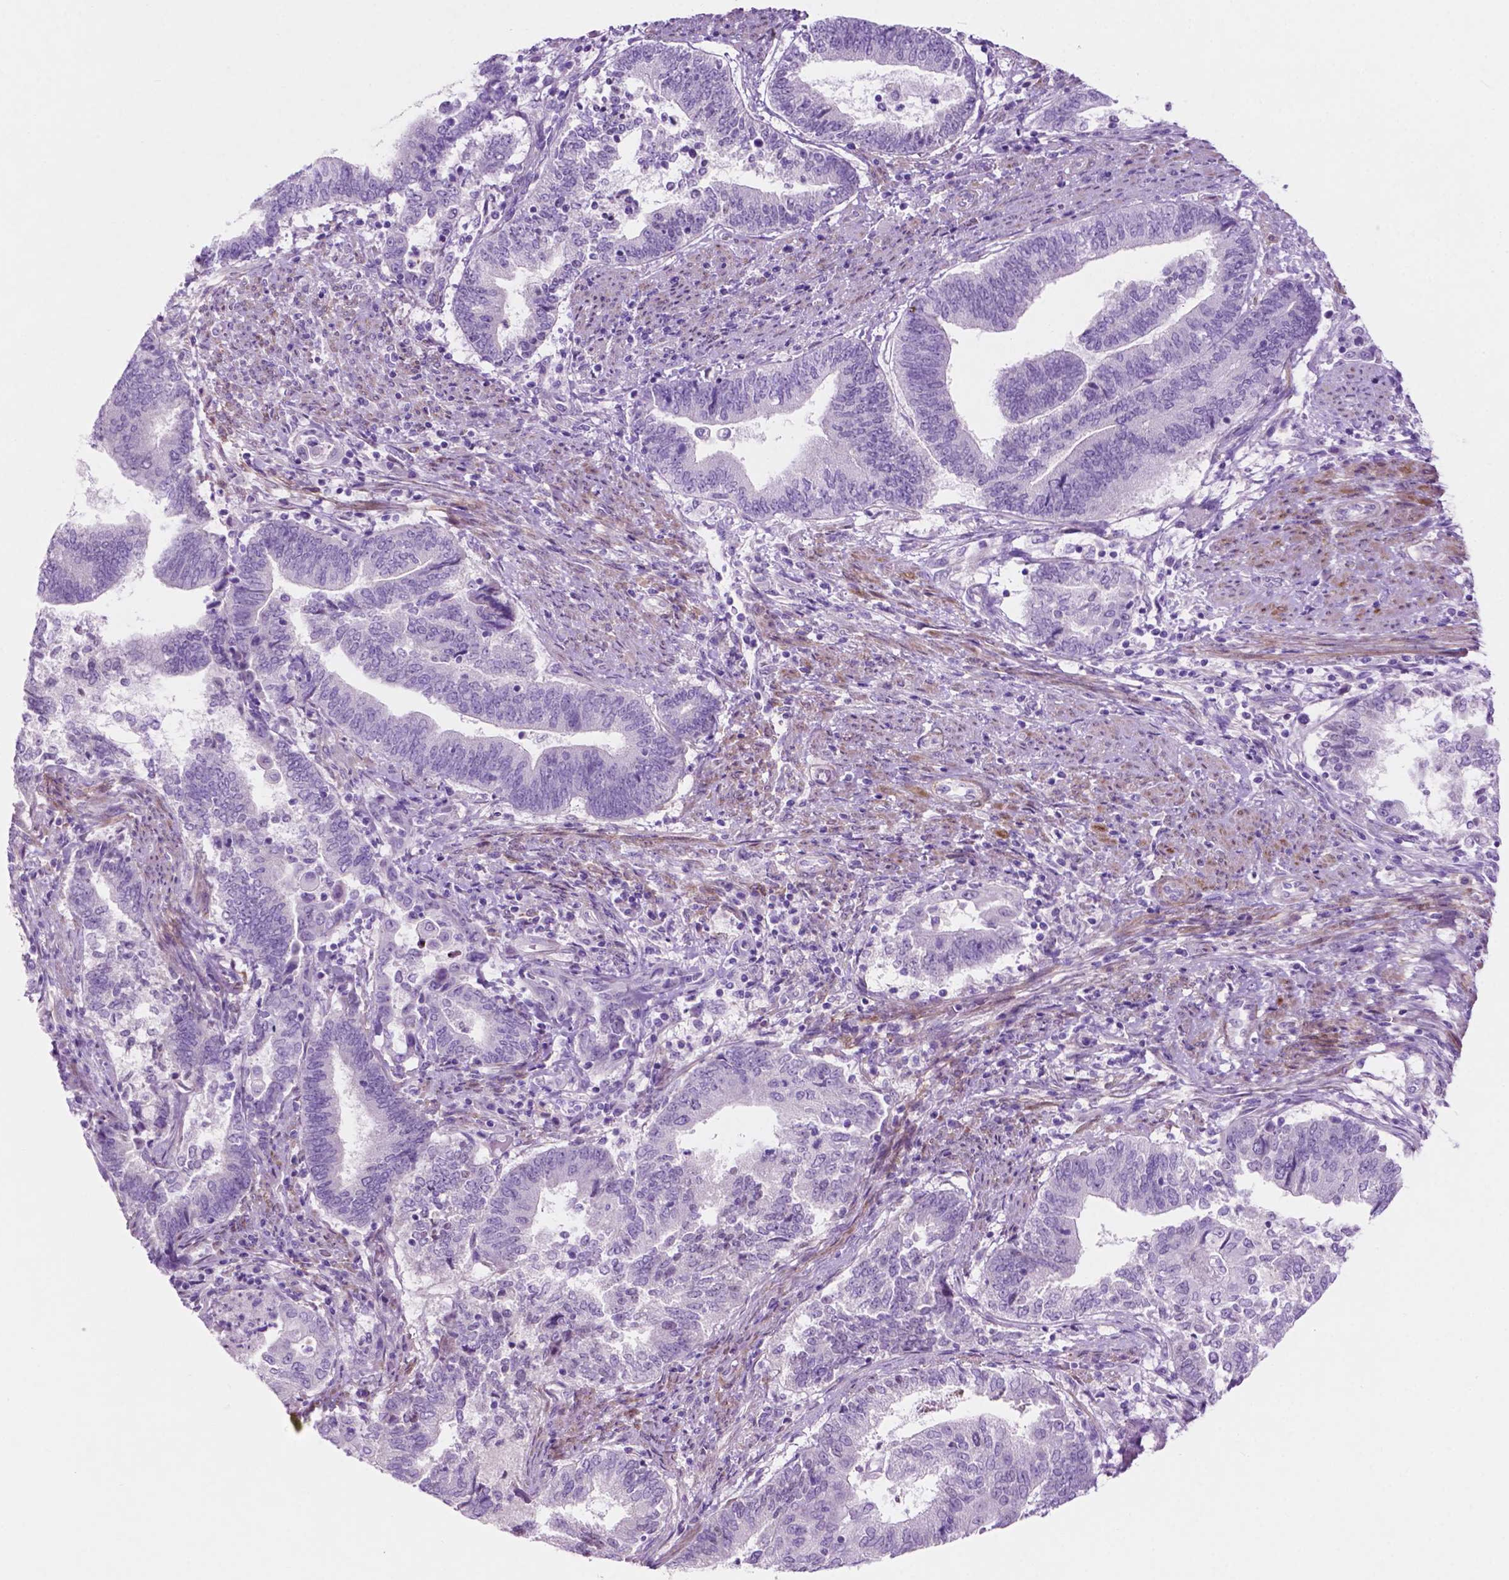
{"staining": {"intensity": "negative", "quantity": "none", "location": "none"}, "tissue": "endometrial cancer", "cell_type": "Tumor cells", "image_type": "cancer", "snomed": [{"axis": "morphology", "description": "Adenocarcinoma, NOS"}, {"axis": "topography", "description": "Endometrium"}], "caption": "Immunohistochemistry of endometrial cancer reveals no expression in tumor cells.", "gene": "ASPG", "patient": {"sex": "female", "age": 65}}